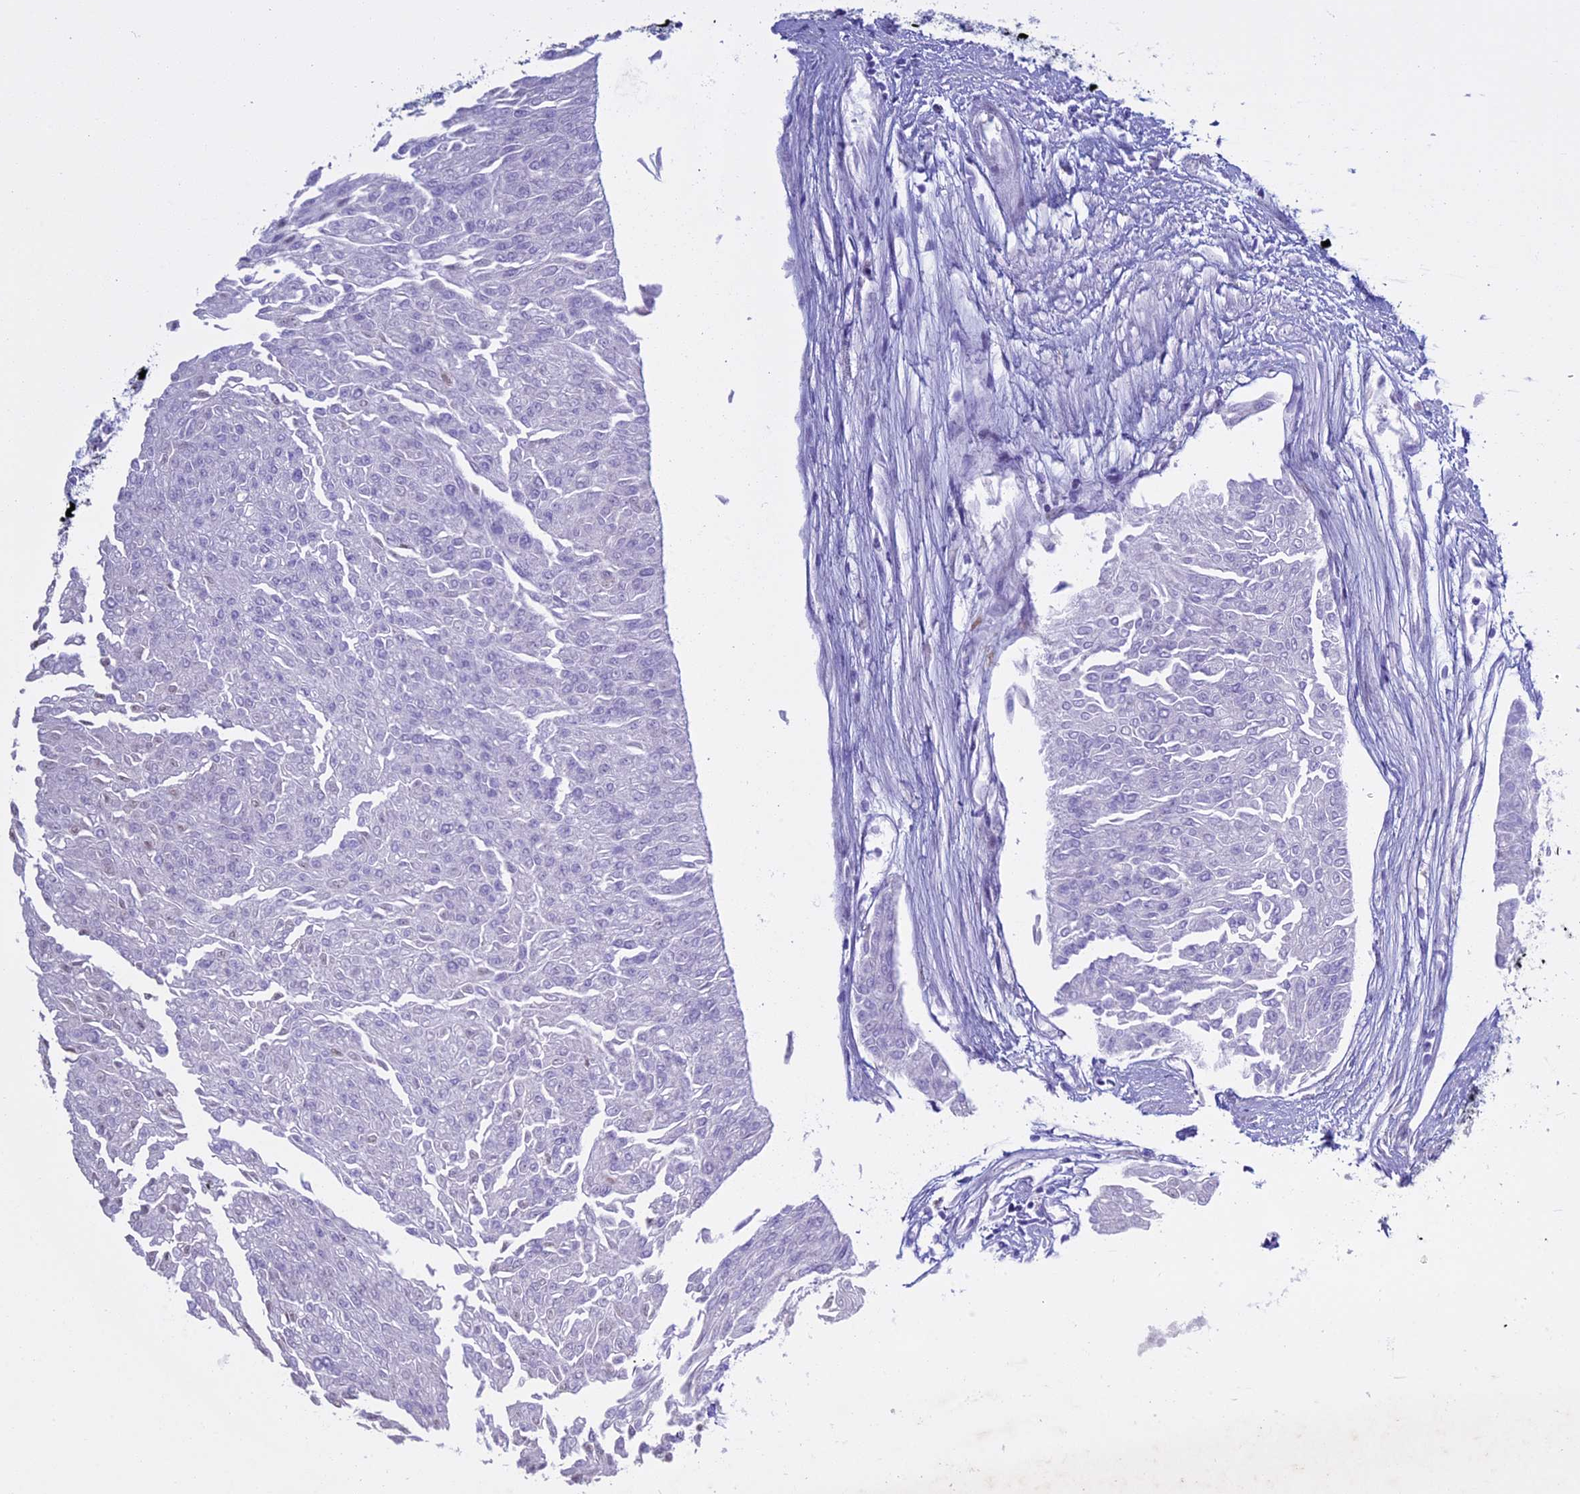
{"staining": {"intensity": "negative", "quantity": "none", "location": "none"}, "tissue": "urothelial cancer", "cell_type": "Tumor cells", "image_type": "cancer", "snomed": [{"axis": "morphology", "description": "Urothelial carcinoma, Low grade"}, {"axis": "topography", "description": "Urinary bladder"}], "caption": "This is an immunohistochemistry photomicrograph of low-grade urothelial carcinoma. There is no positivity in tumor cells.", "gene": "KCTD21", "patient": {"sex": "male", "age": 67}}